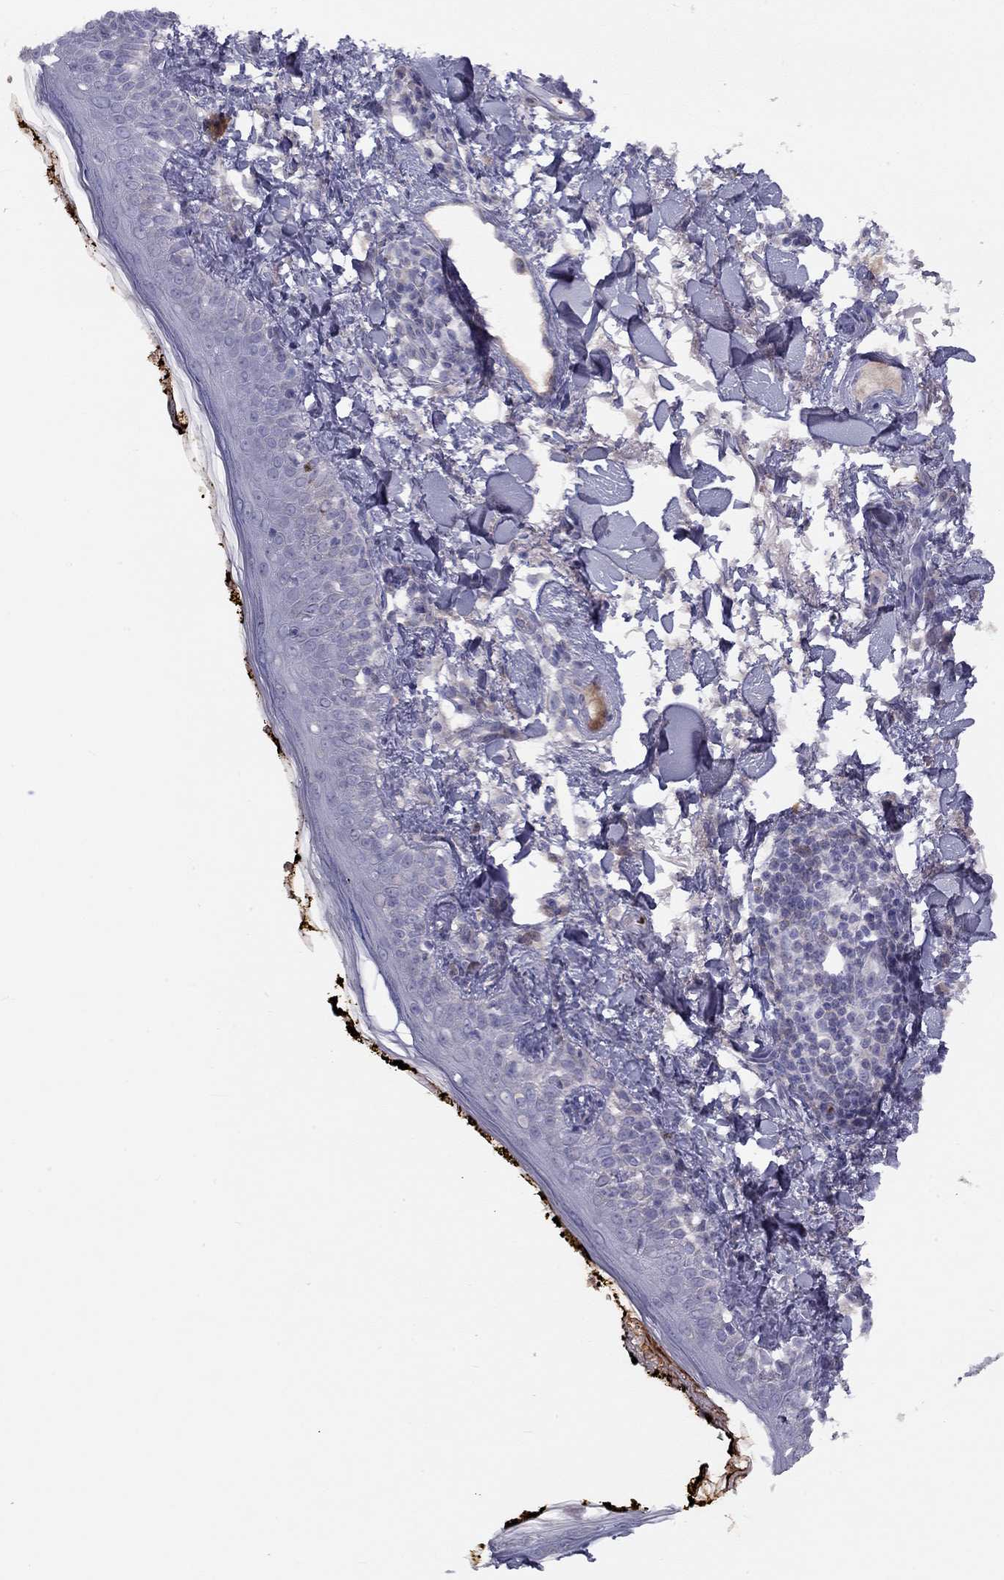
{"staining": {"intensity": "negative", "quantity": "none", "location": "none"}, "tissue": "skin", "cell_type": "Fibroblasts", "image_type": "normal", "snomed": [{"axis": "morphology", "description": "Normal tissue, NOS"}, {"axis": "topography", "description": "Skin"}], "caption": "Immunohistochemical staining of unremarkable skin reveals no significant staining in fibroblasts.", "gene": "RHCE", "patient": {"sex": "male", "age": 76}}